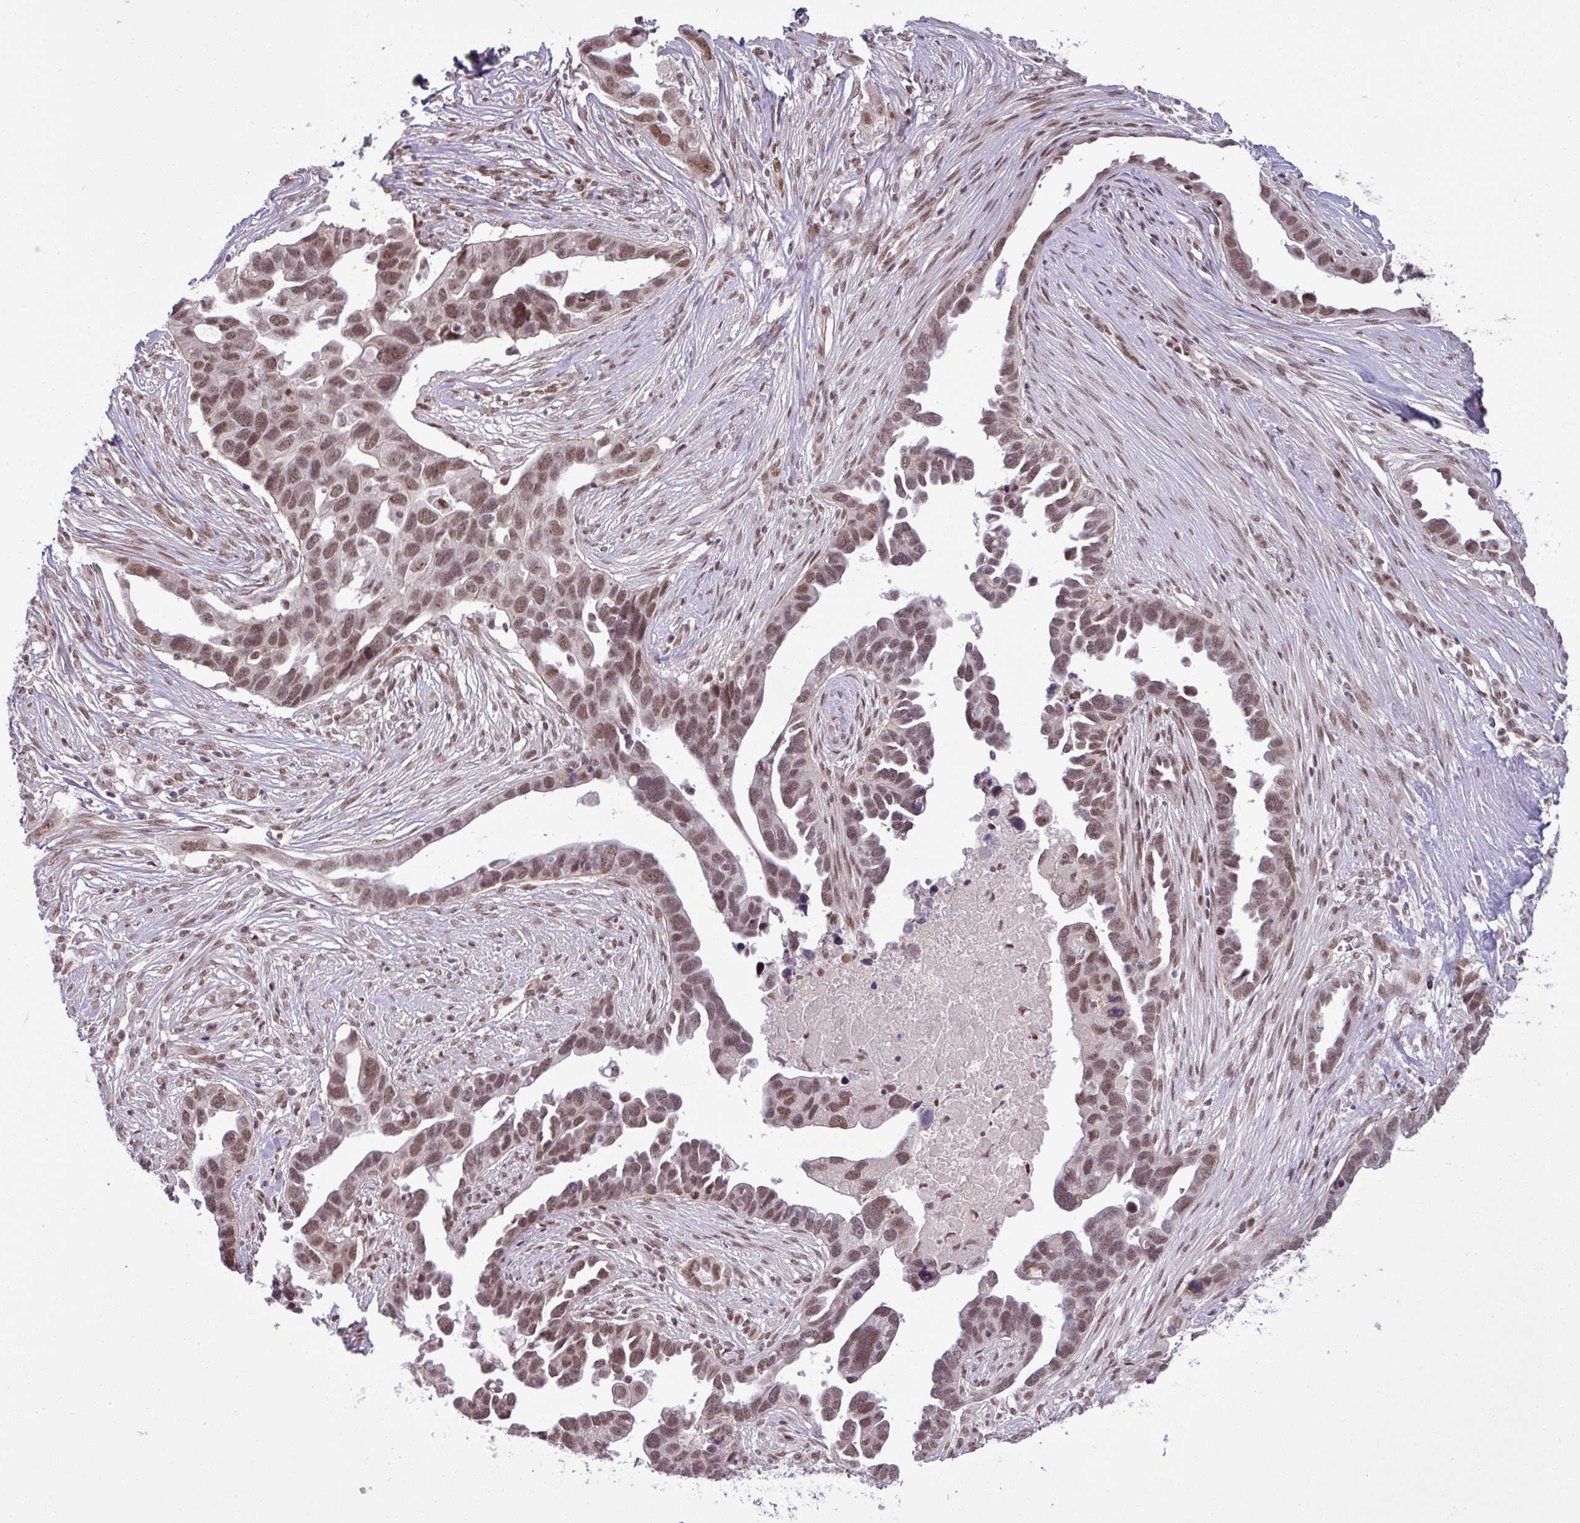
{"staining": {"intensity": "moderate", "quantity": ">75%", "location": "nuclear"}, "tissue": "ovarian cancer", "cell_type": "Tumor cells", "image_type": "cancer", "snomed": [{"axis": "morphology", "description": "Cystadenocarcinoma, serous, NOS"}, {"axis": "topography", "description": "Ovary"}], "caption": "This micrograph reveals immunohistochemistry staining of ovarian serous cystadenocarcinoma, with medium moderate nuclear positivity in approximately >75% of tumor cells.", "gene": "PTPN20", "patient": {"sex": "female", "age": 54}}